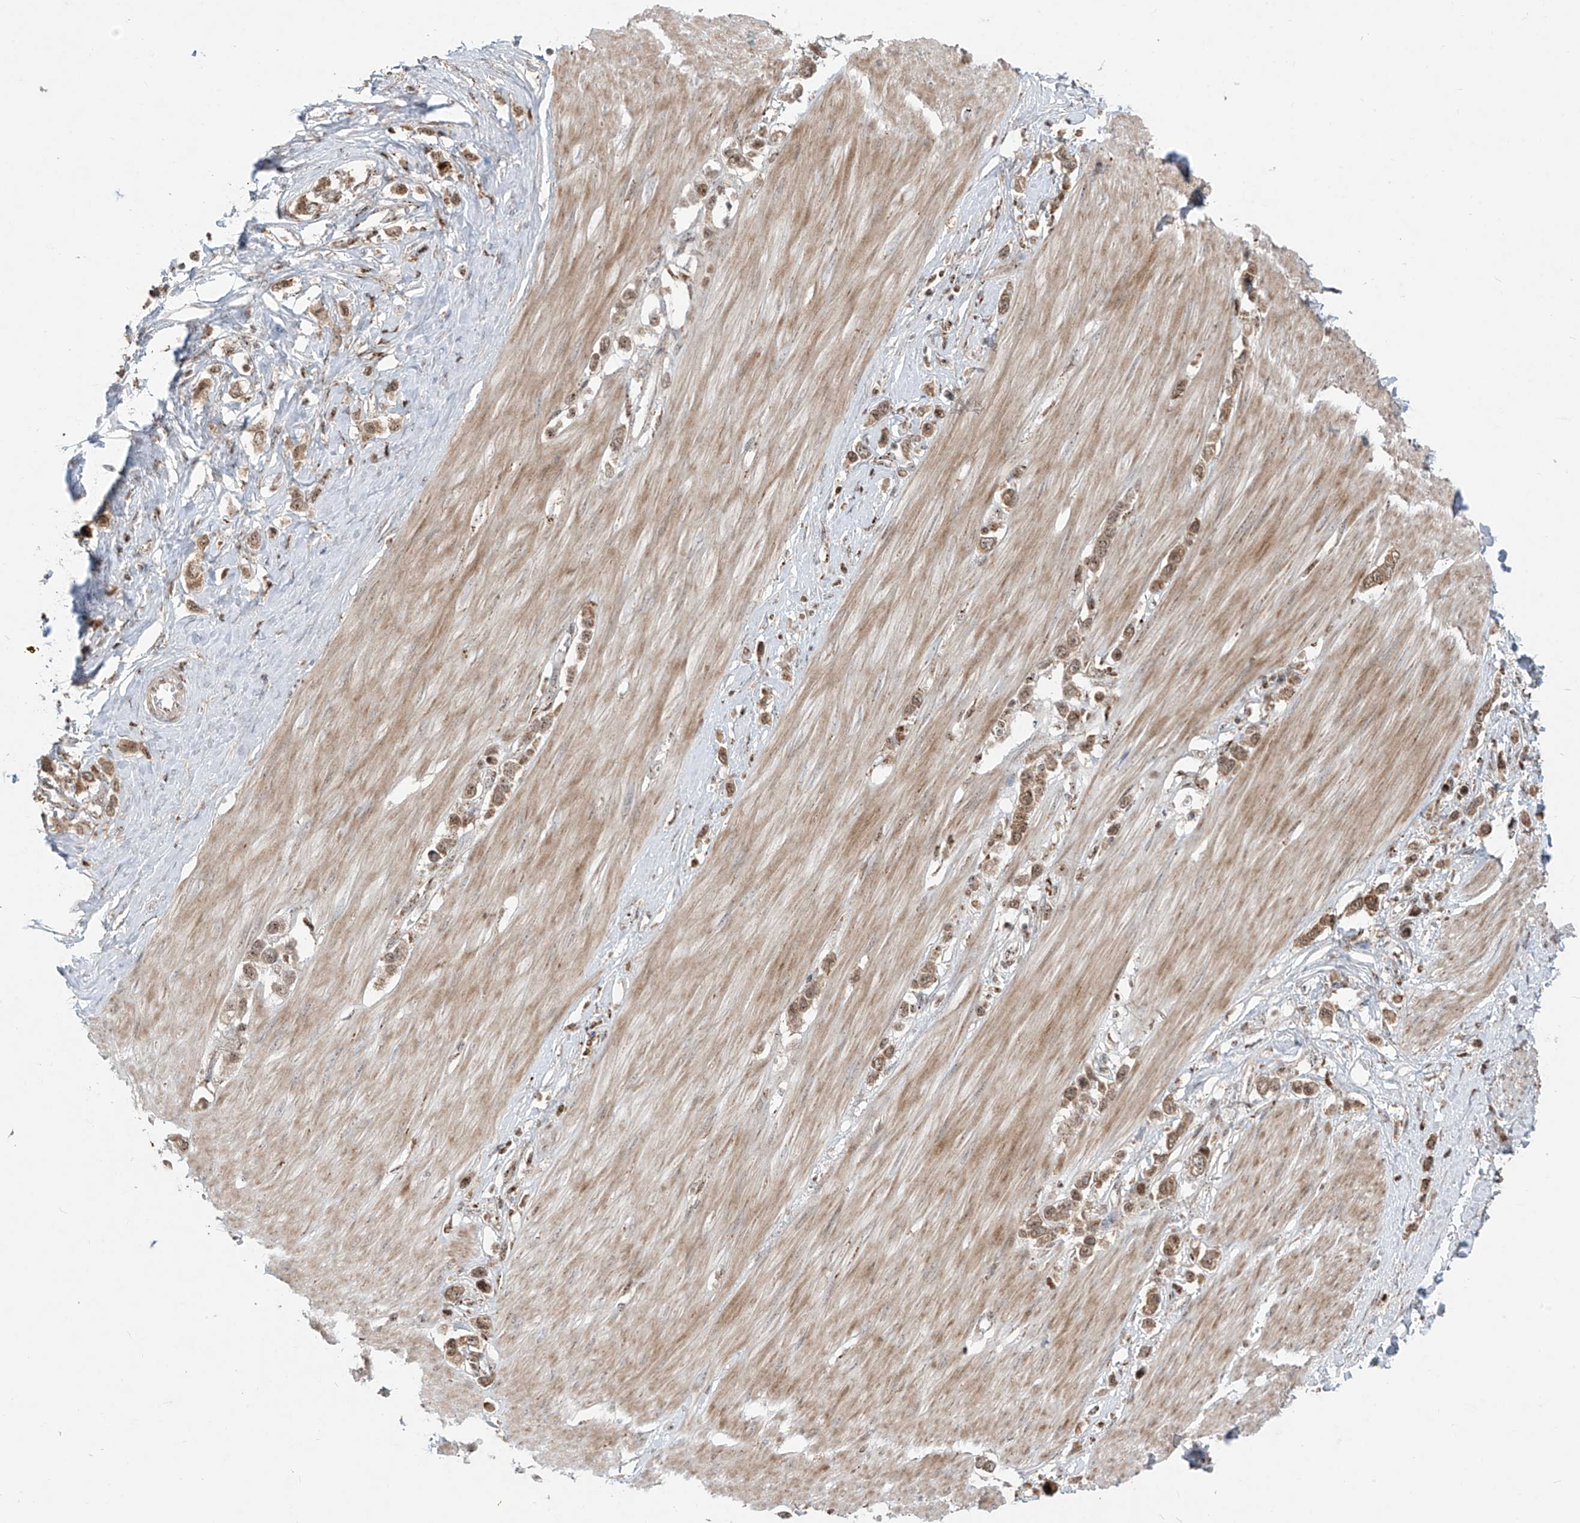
{"staining": {"intensity": "moderate", "quantity": ">75%", "location": "cytoplasmic/membranous"}, "tissue": "stomach cancer", "cell_type": "Tumor cells", "image_type": "cancer", "snomed": [{"axis": "morphology", "description": "Adenocarcinoma, NOS"}, {"axis": "topography", "description": "Stomach"}], "caption": "Immunohistochemical staining of adenocarcinoma (stomach) displays moderate cytoplasmic/membranous protein staining in approximately >75% of tumor cells.", "gene": "ZBTB8A", "patient": {"sex": "female", "age": 65}}